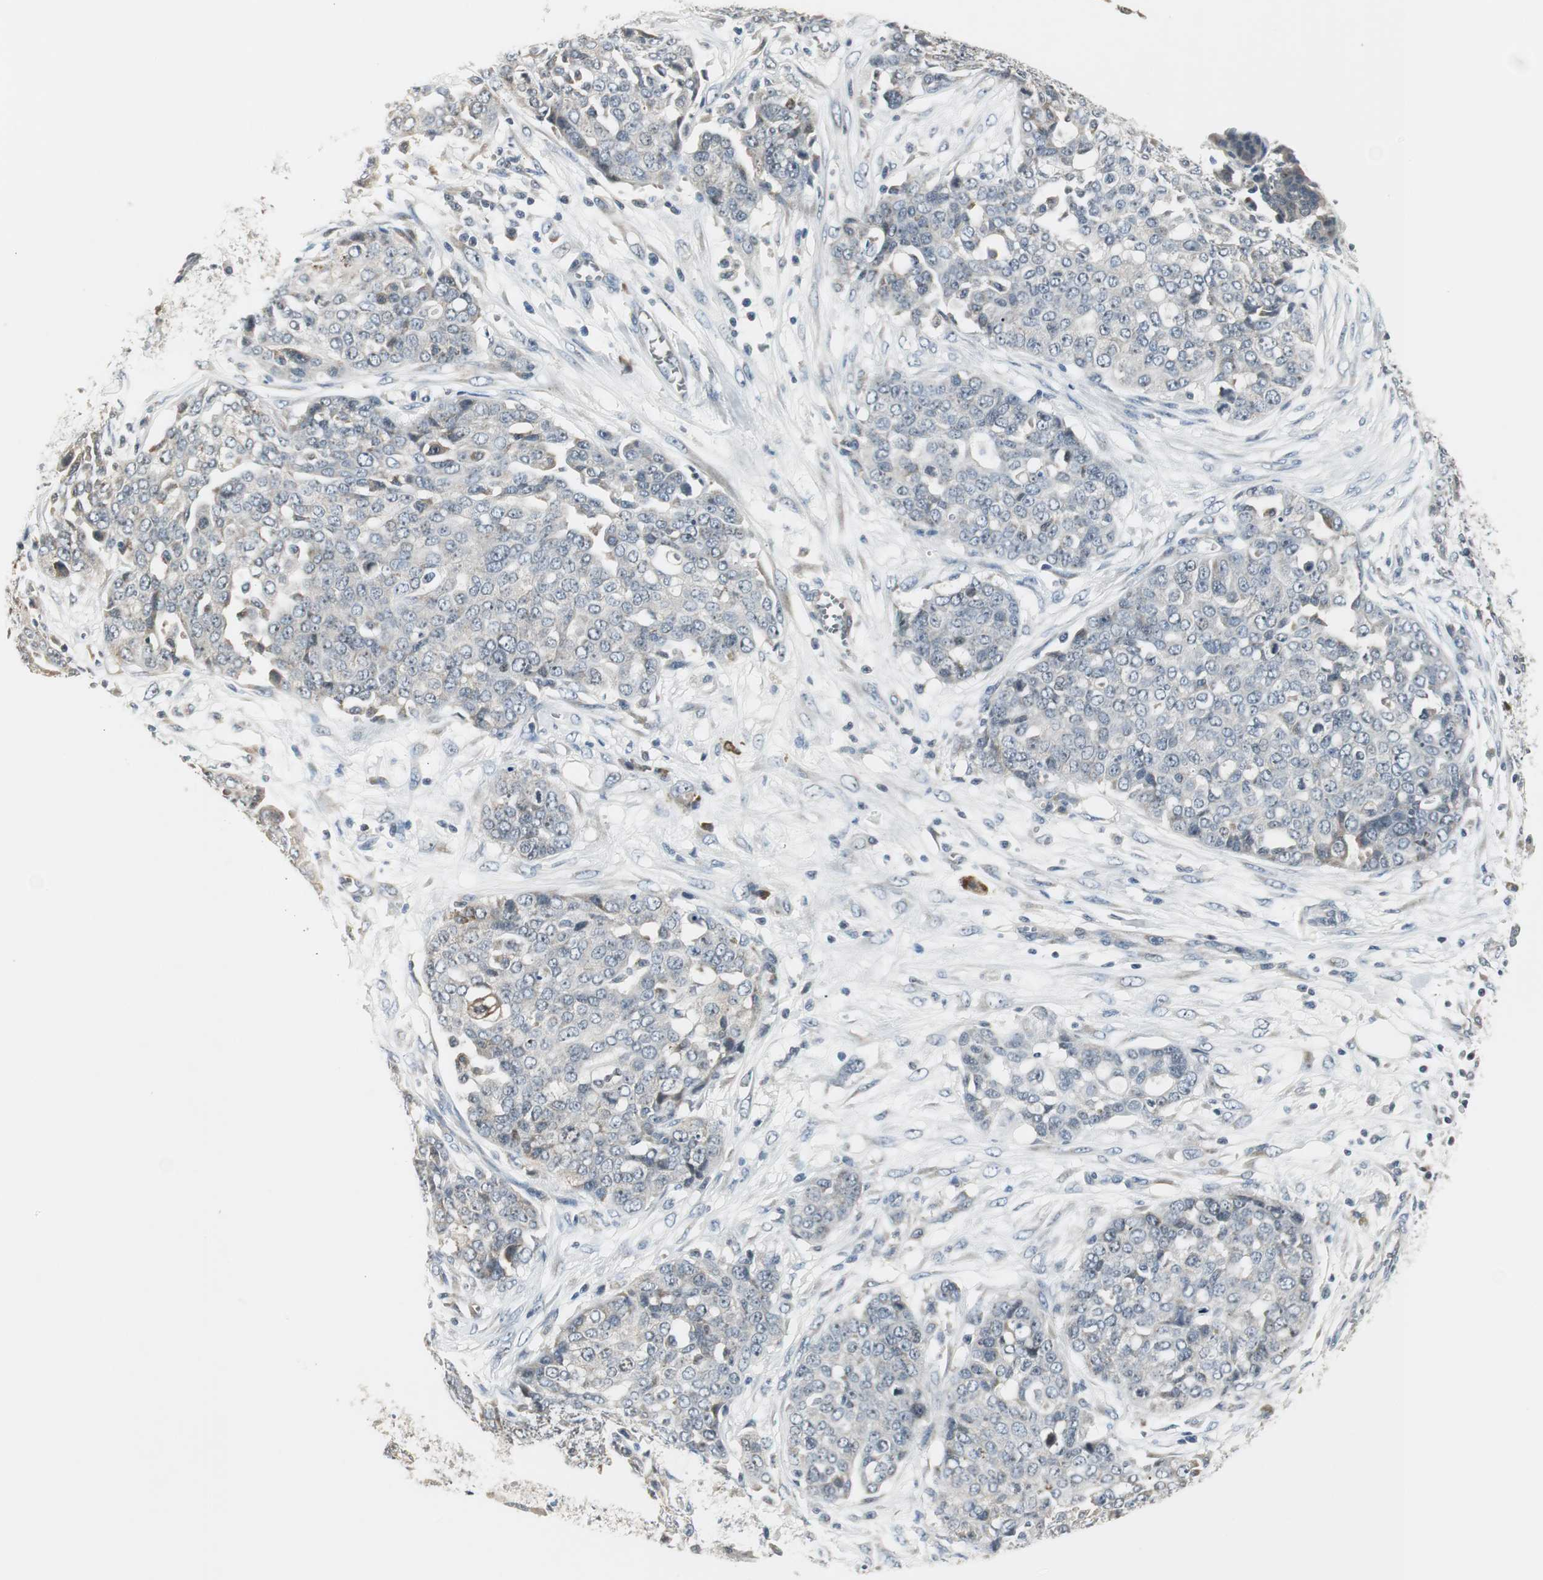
{"staining": {"intensity": "weak", "quantity": "<25%", "location": "cytoplasmic/membranous"}, "tissue": "ovarian cancer", "cell_type": "Tumor cells", "image_type": "cancer", "snomed": [{"axis": "morphology", "description": "Cystadenocarcinoma, serous, NOS"}, {"axis": "topography", "description": "Soft tissue"}, {"axis": "topography", "description": "Ovary"}], "caption": "There is no significant expression in tumor cells of serous cystadenocarcinoma (ovarian).", "gene": "CCT5", "patient": {"sex": "female", "age": 57}}